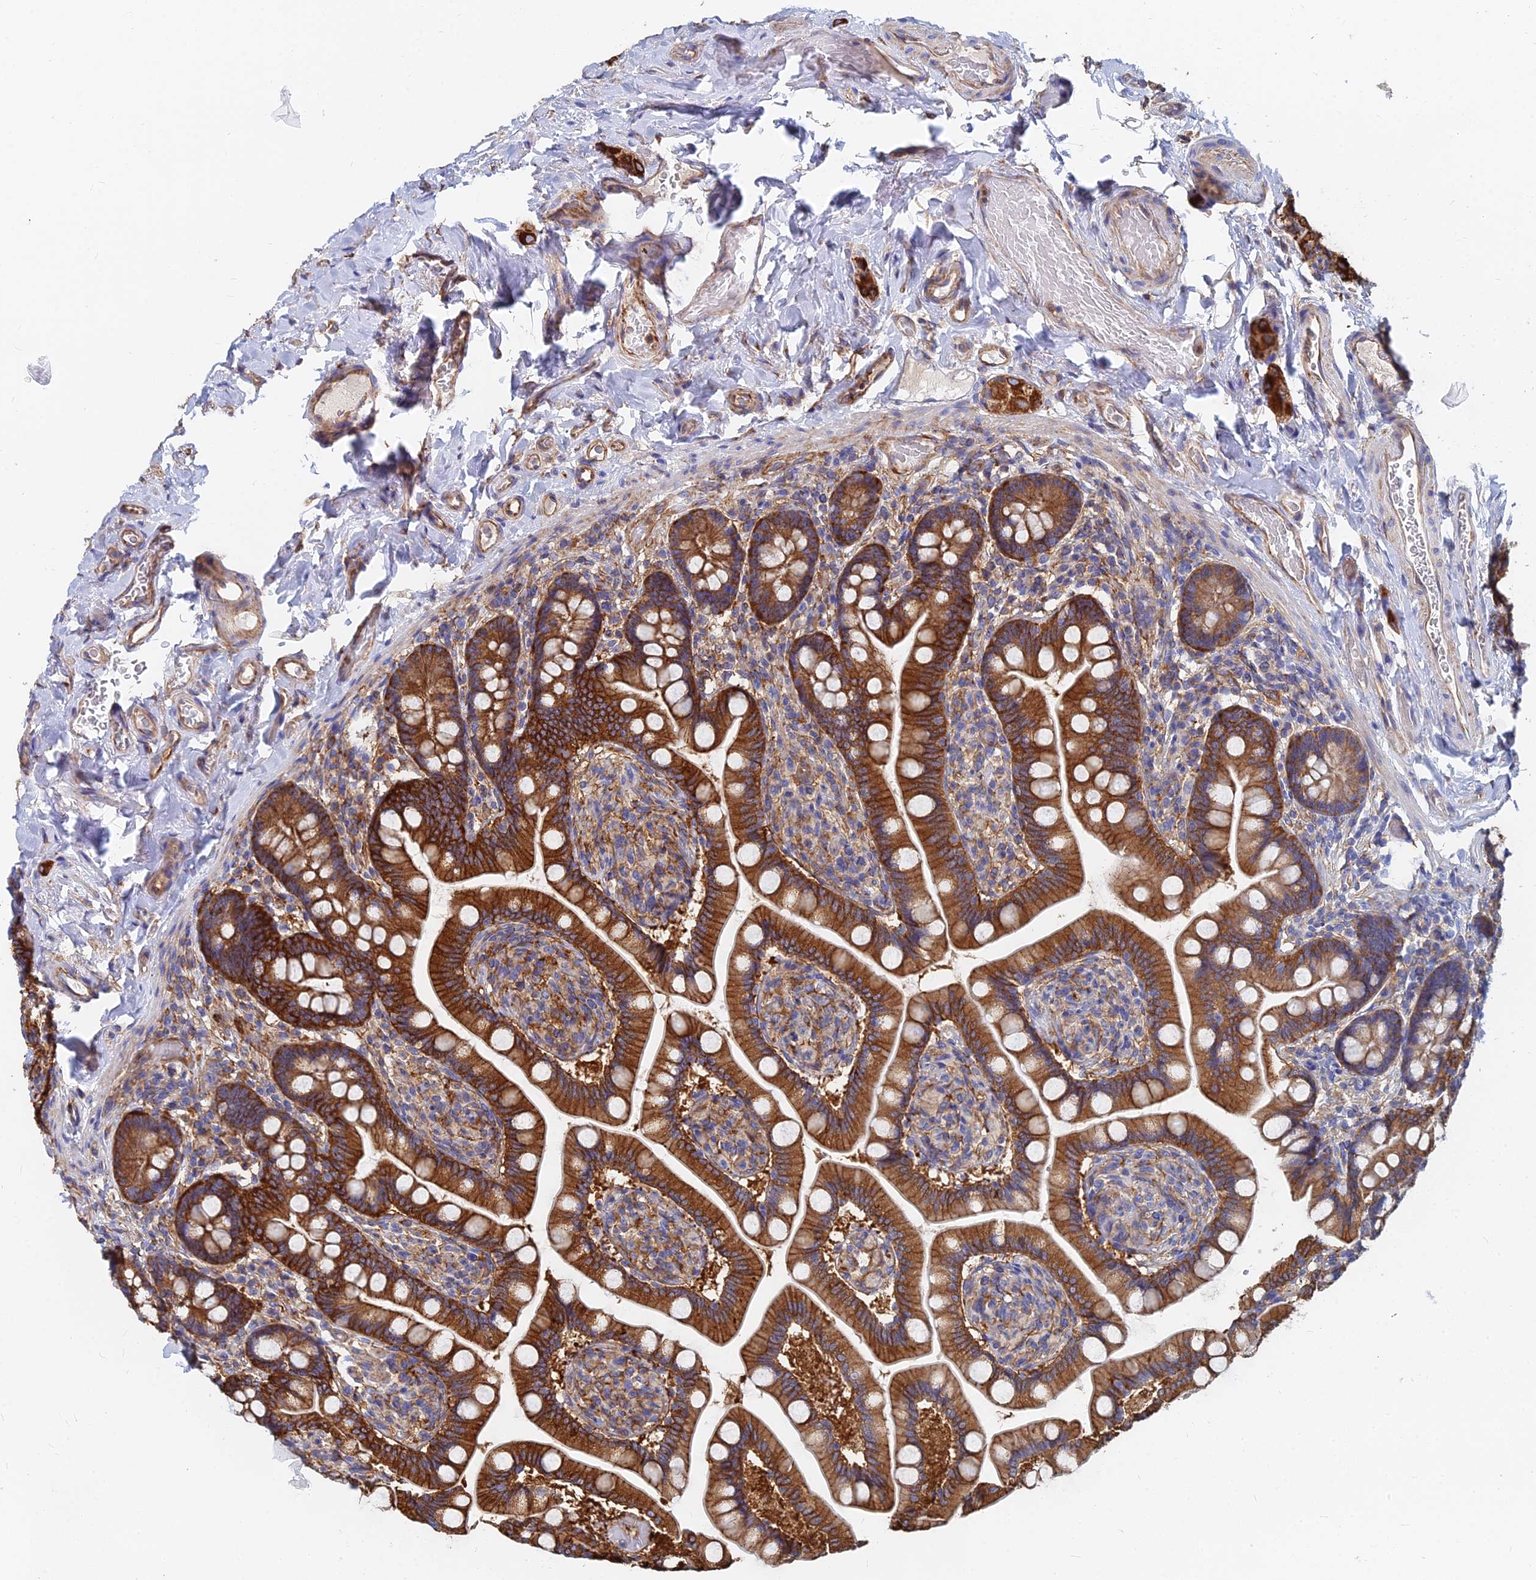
{"staining": {"intensity": "strong", "quantity": ">75%", "location": "cytoplasmic/membranous"}, "tissue": "small intestine", "cell_type": "Glandular cells", "image_type": "normal", "snomed": [{"axis": "morphology", "description": "Normal tissue, NOS"}, {"axis": "topography", "description": "Small intestine"}], "caption": "A micrograph of small intestine stained for a protein shows strong cytoplasmic/membranous brown staining in glandular cells. The staining was performed using DAB to visualize the protein expression in brown, while the nuclei were stained in blue with hematoxylin (Magnification: 20x).", "gene": "FFAR3", "patient": {"sex": "female", "age": 64}}